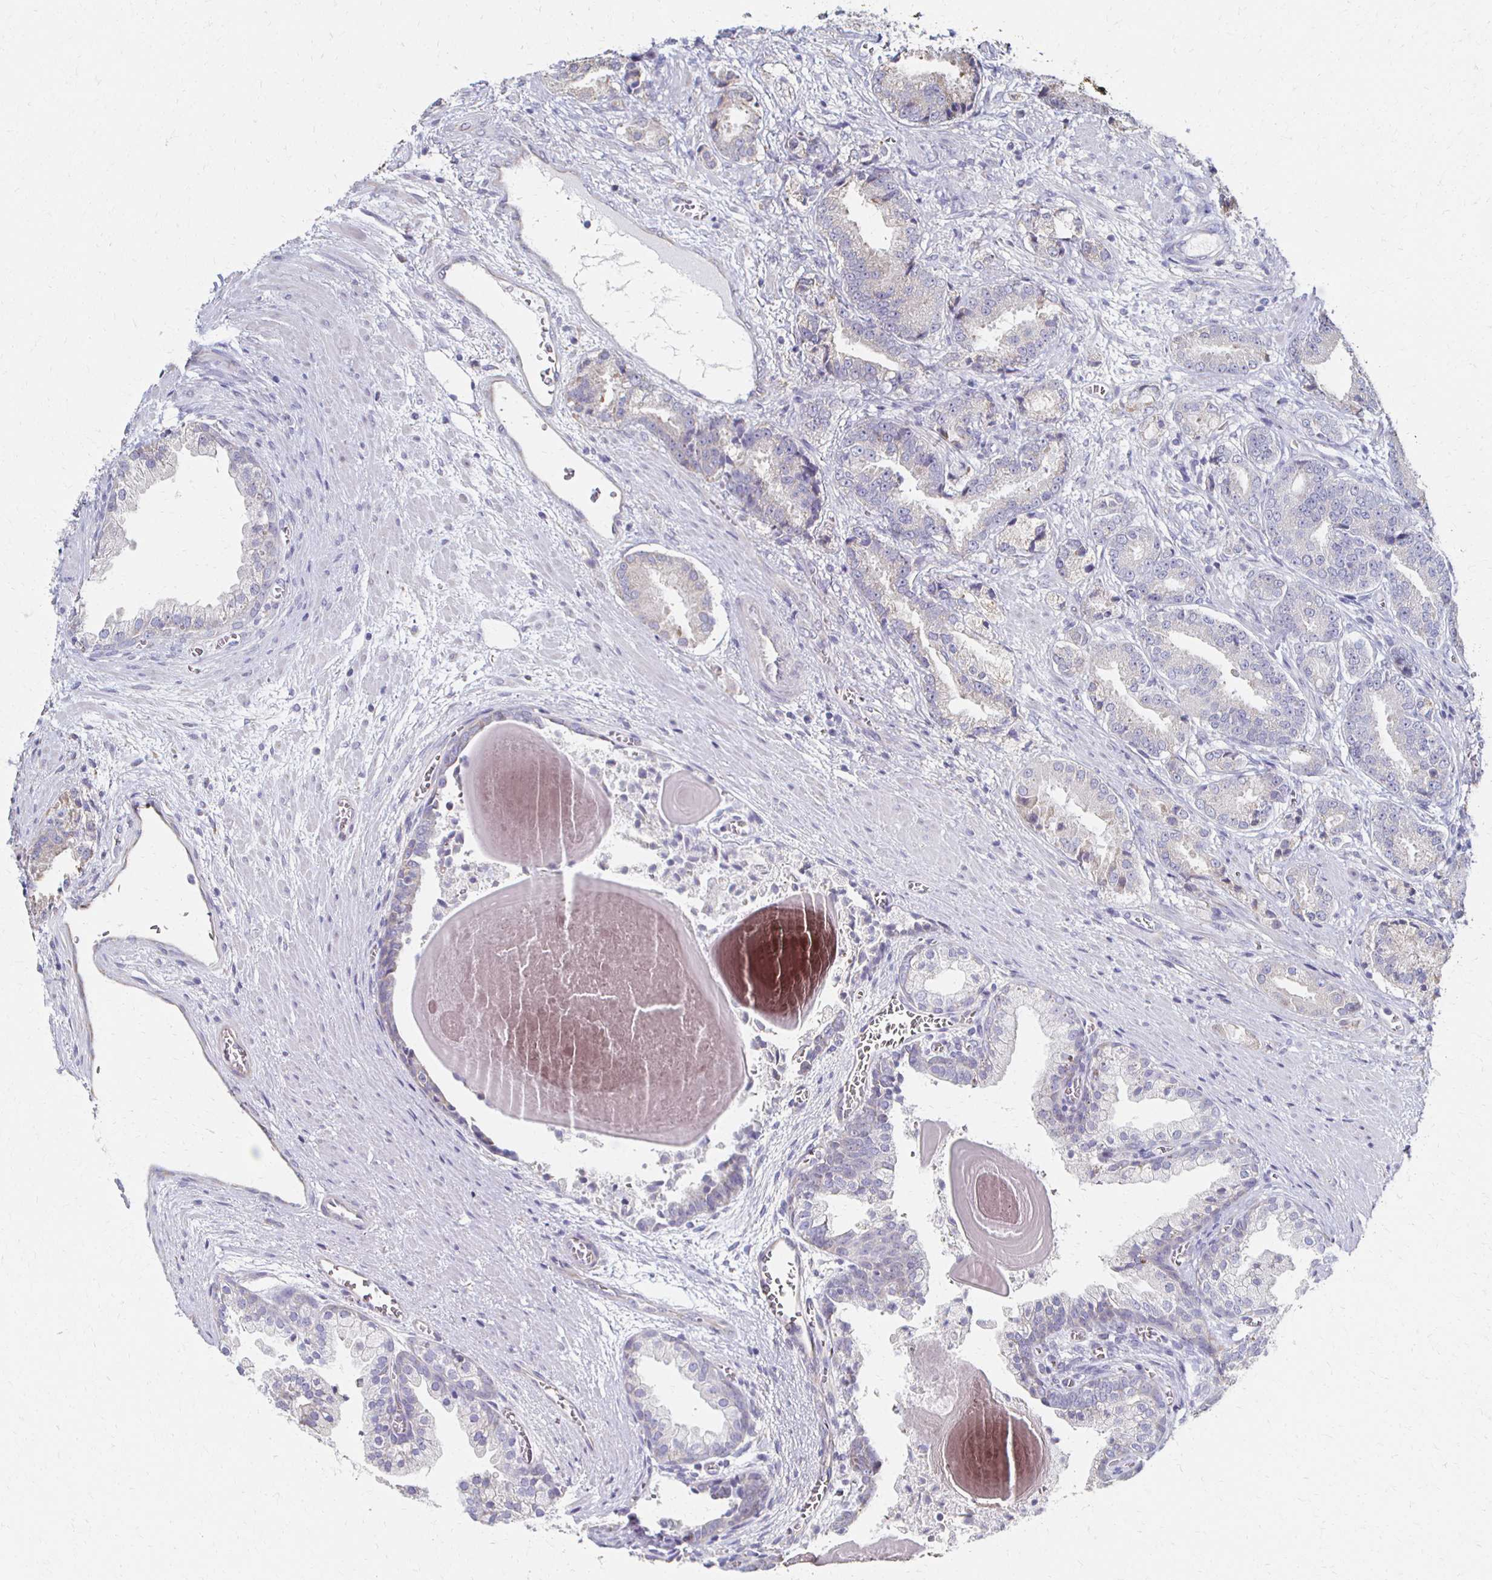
{"staining": {"intensity": "negative", "quantity": "none", "location": "none"}, "tissue": "prostate cancer", "cell_type": "Tumor cells", "image_type": "cancer", "snomed": [{"axis": "morphology", "description": "Adenocarcinoma, High grade"}, {"axis": "topography", "description": "Prostate and seminal vesicle, NOS"}], "caption": "IHC image of neoplastic tissue: prostate cancer stained with DAB exhibits no significant protein positivity in tumor cells.", "gene": "ATP1A3", "patient": {"sex": "male", "age": 61}}